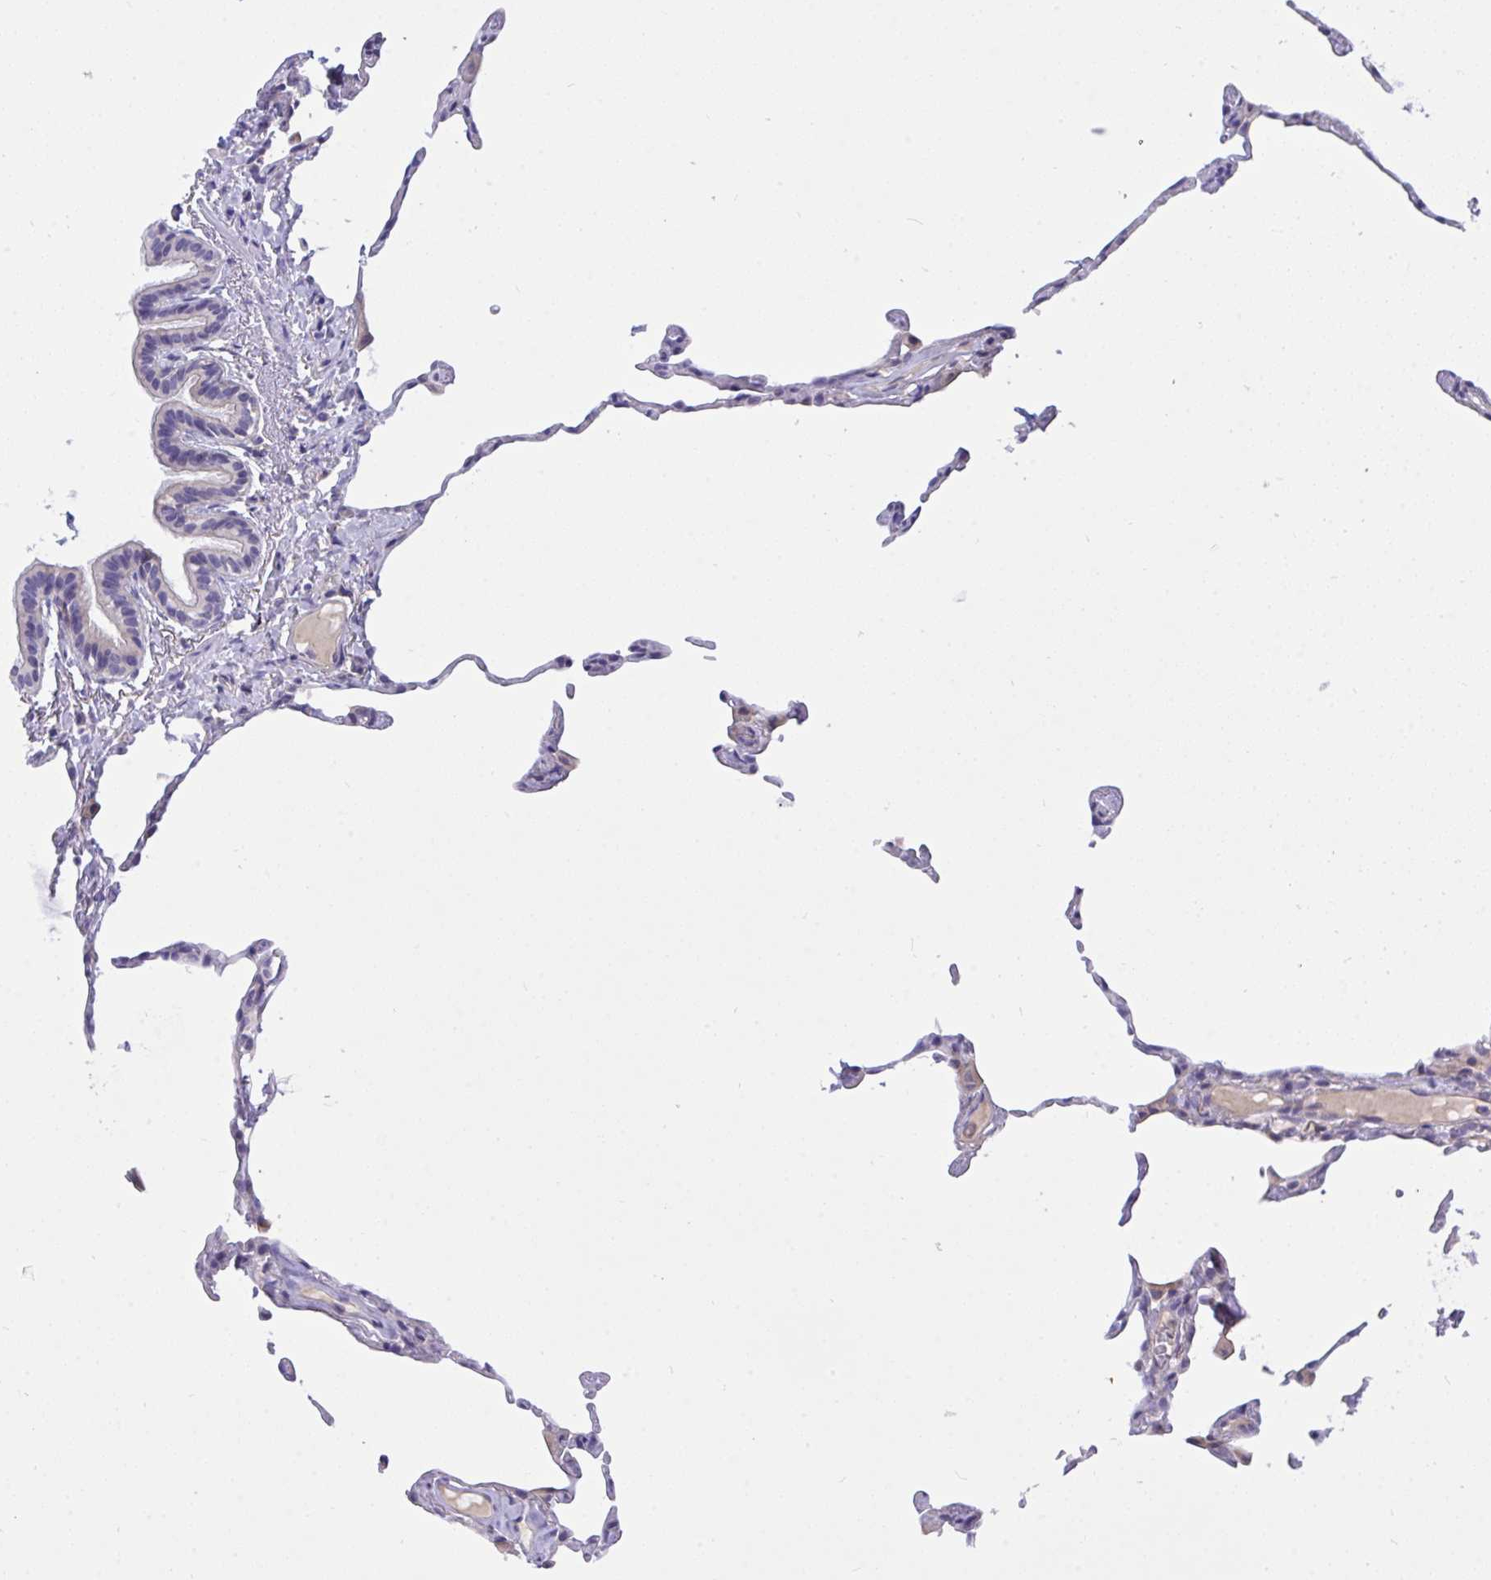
{"staining": {"intensity": "negative", "quantity": "none", "location": "none"}, "tissue": "lung", "cell_type": "Alveolar cells", "image_type": "normal", "snomed": [{"axis": "morphology", "description": "Normal tissue, NOS"}, {"axis": "topography", "description": "Lung"}], "caption": "An image of lung stained for a protein shows no brown staining in alveolar cells.", "gene": "TLN2", "patient": {"sex": "female", "age": 57}}